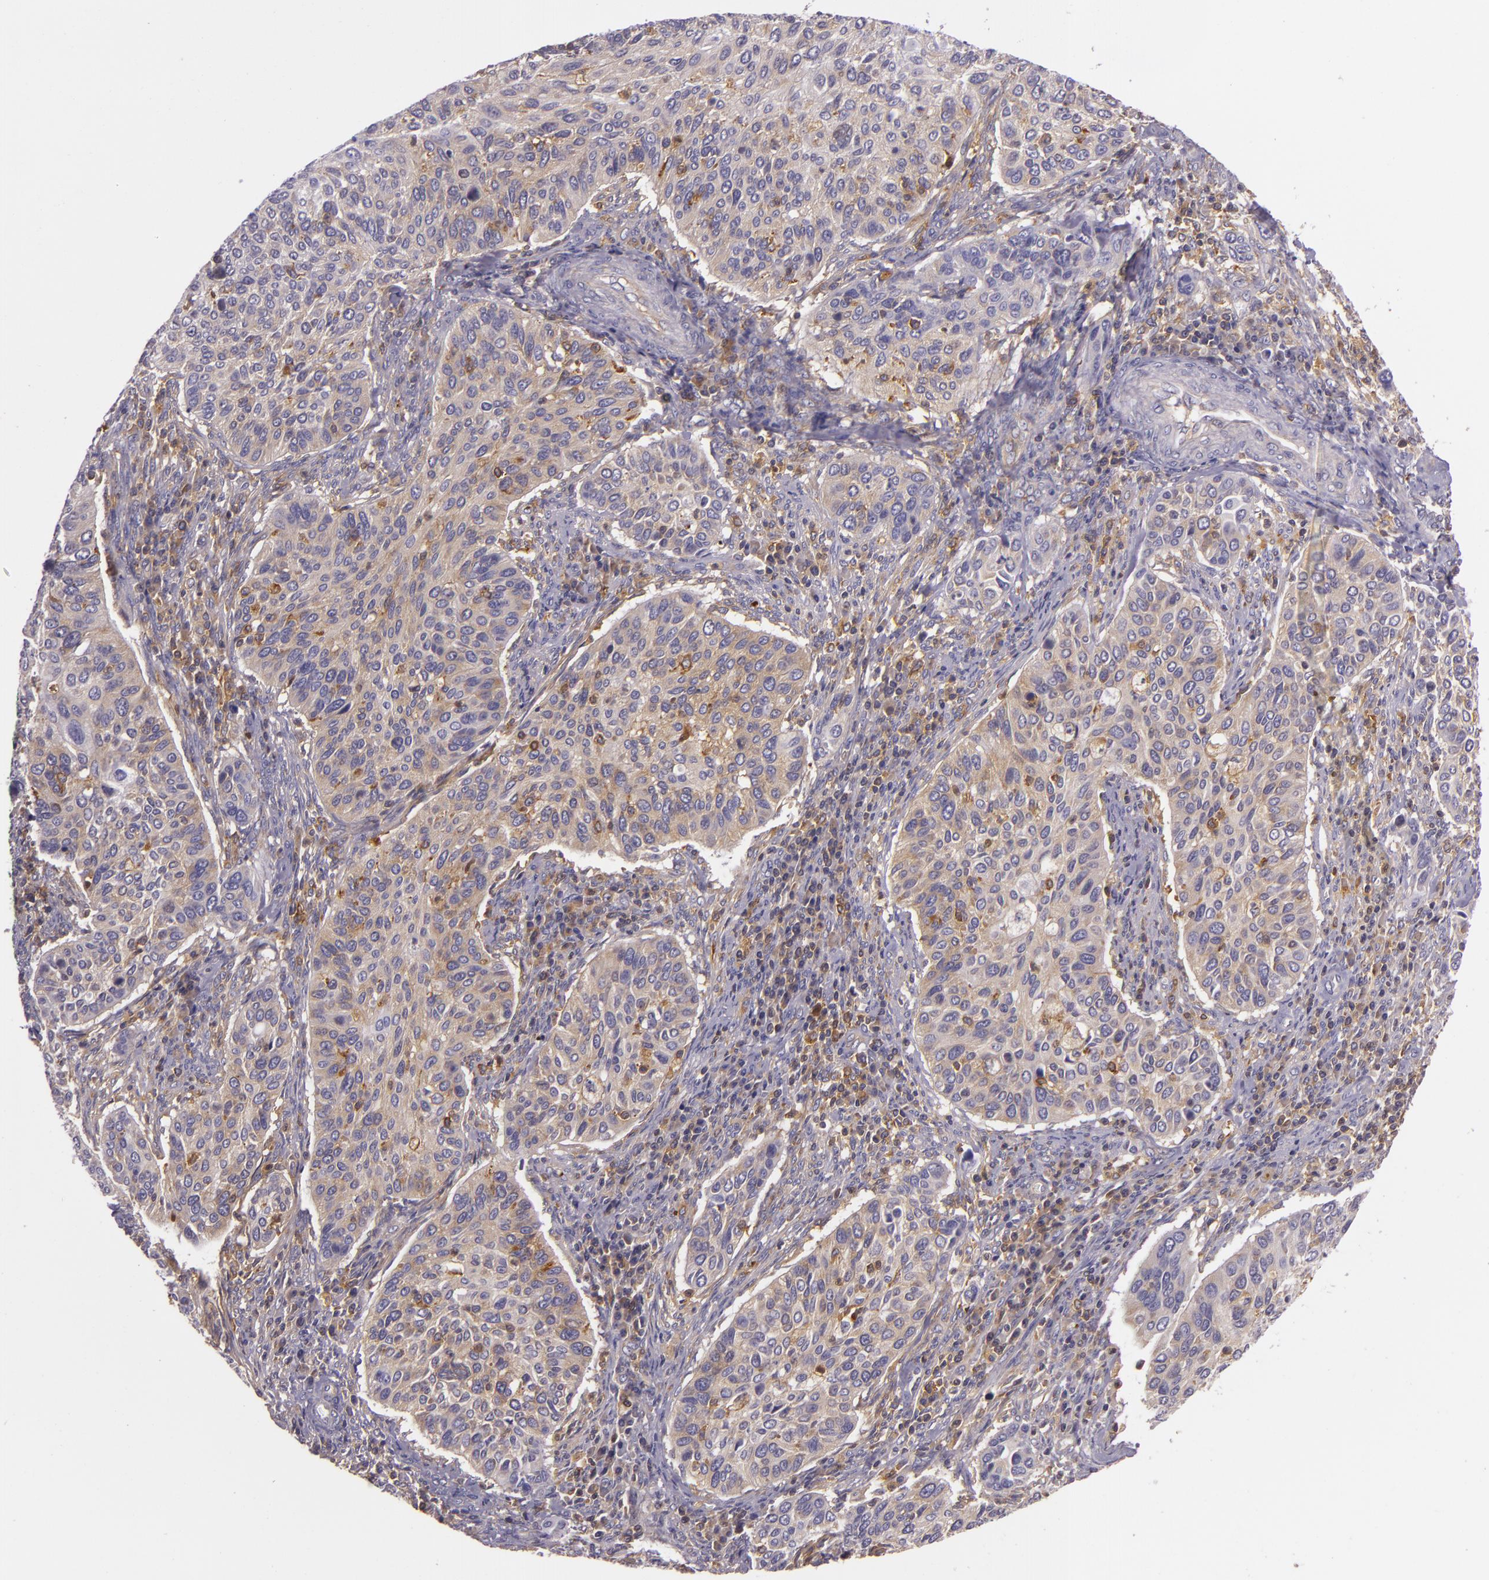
{"staining": {"intensity": "weak", "quantity": ">75%", "location": "cytoplasmic/membranous"}, "tissue": "cervical cancer", "cell_type": "Tumor cells", "image_type": "cancer", "snomed": [{"axis": "morphology", "description": "Adenocarcinoma, NOS"}, {"axis": "topography", "description": "Cervix"}], "caption": "Brown immunohistochemical staining in adenocarcinoma (cervical) demonstrates weak cytoplasmic/membranous positivity in about >75% of tumor cells.", "gene": "TLN1", "patient": {"sex": "female", "age": 29}}